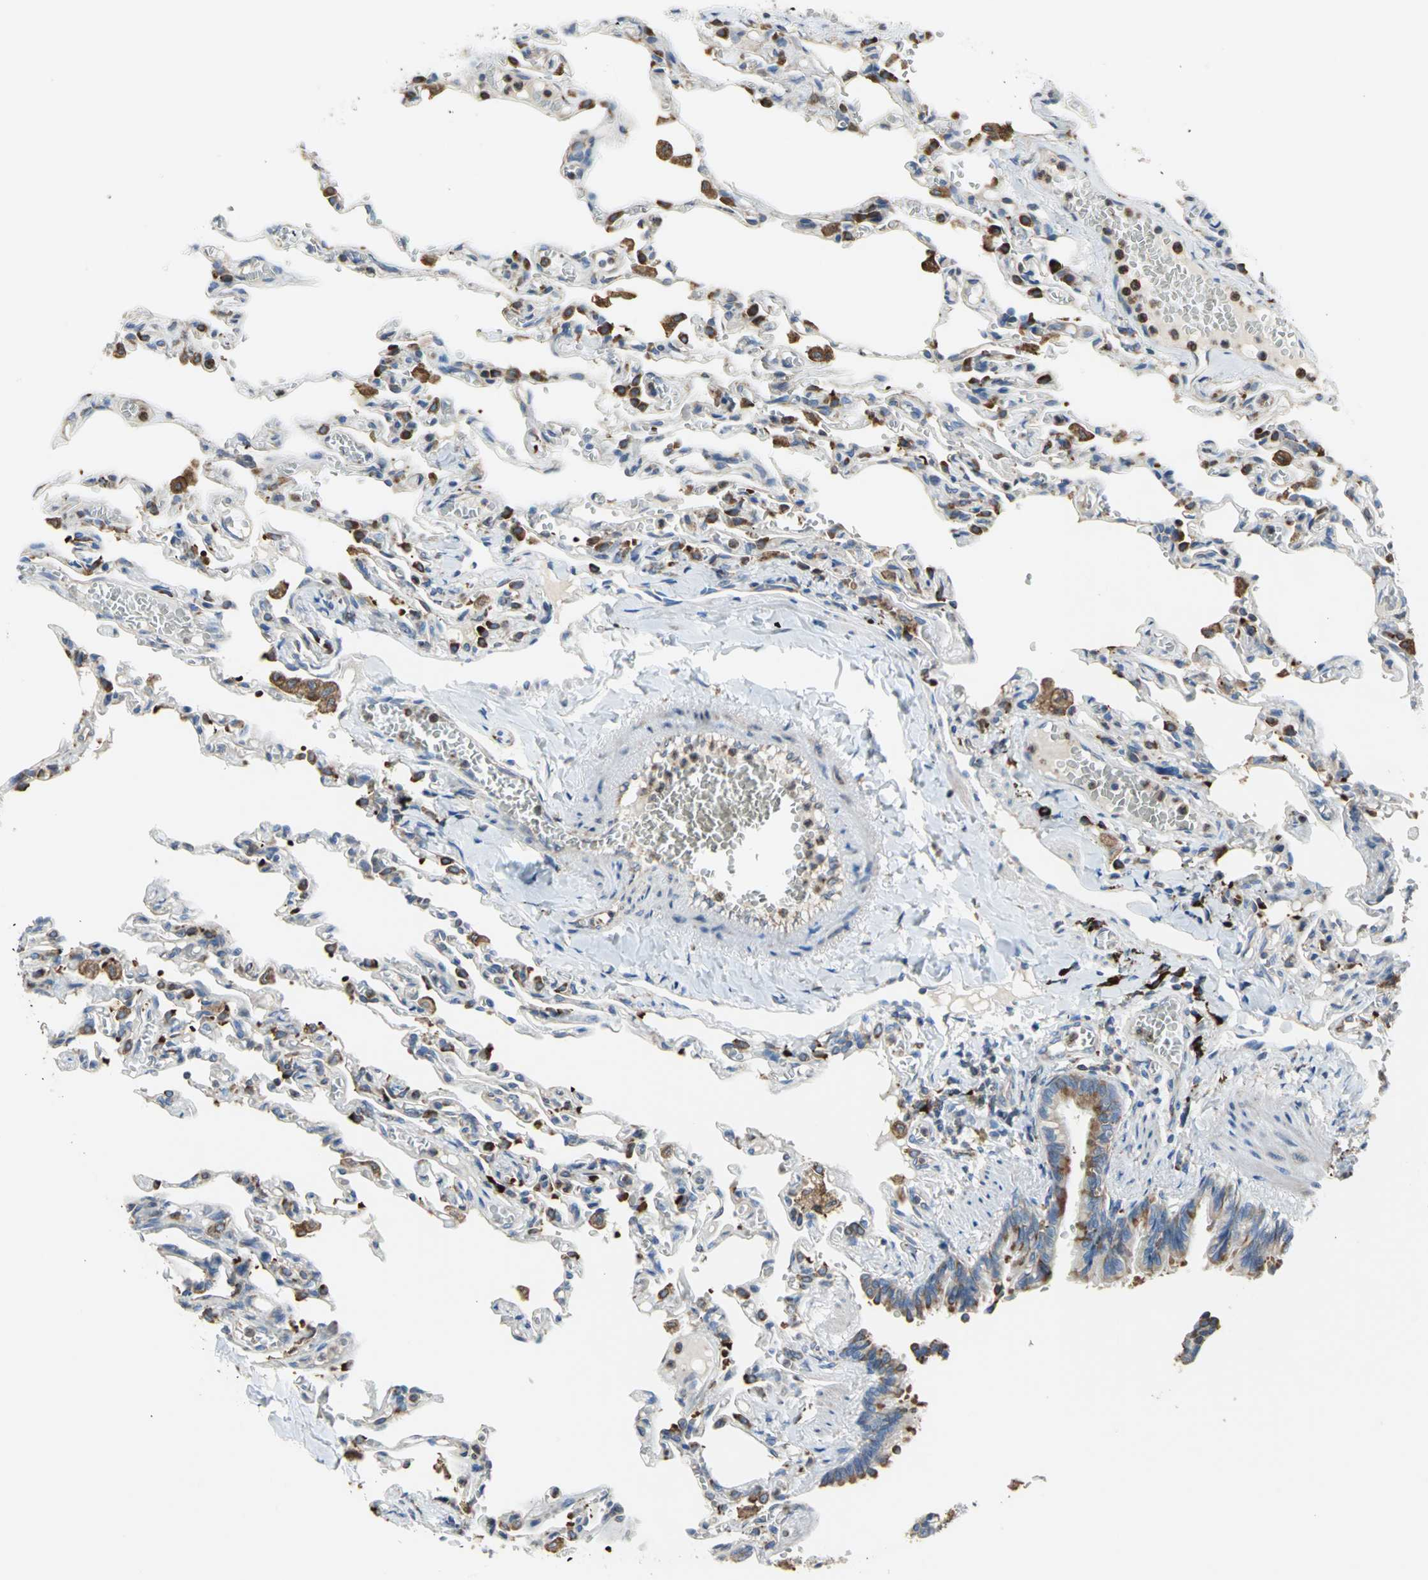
{"staining": {"intensity": "moderate", "quantity": "25%-75%", "location": "cytoplasmic/membranous"}, "tissue": "lung", "cell_type": "Alveolar cells", "image_type": "normal", "snomed": [{"axis": "morphology", "description": "Normal tissue, NOS"}, {"axis": "topography", "description": "Lung"}], "caption": "The immunohistochemical stain shows moderate cytoplasmic/membranous staining in alveolar cells of normal lung. (DAB (3,3'-diaminobenzidine) = brown stain, brightfield microscopy at high magnification).", "gene": "SDF2L1", "patient": {"sex": "male", "age": 21}}